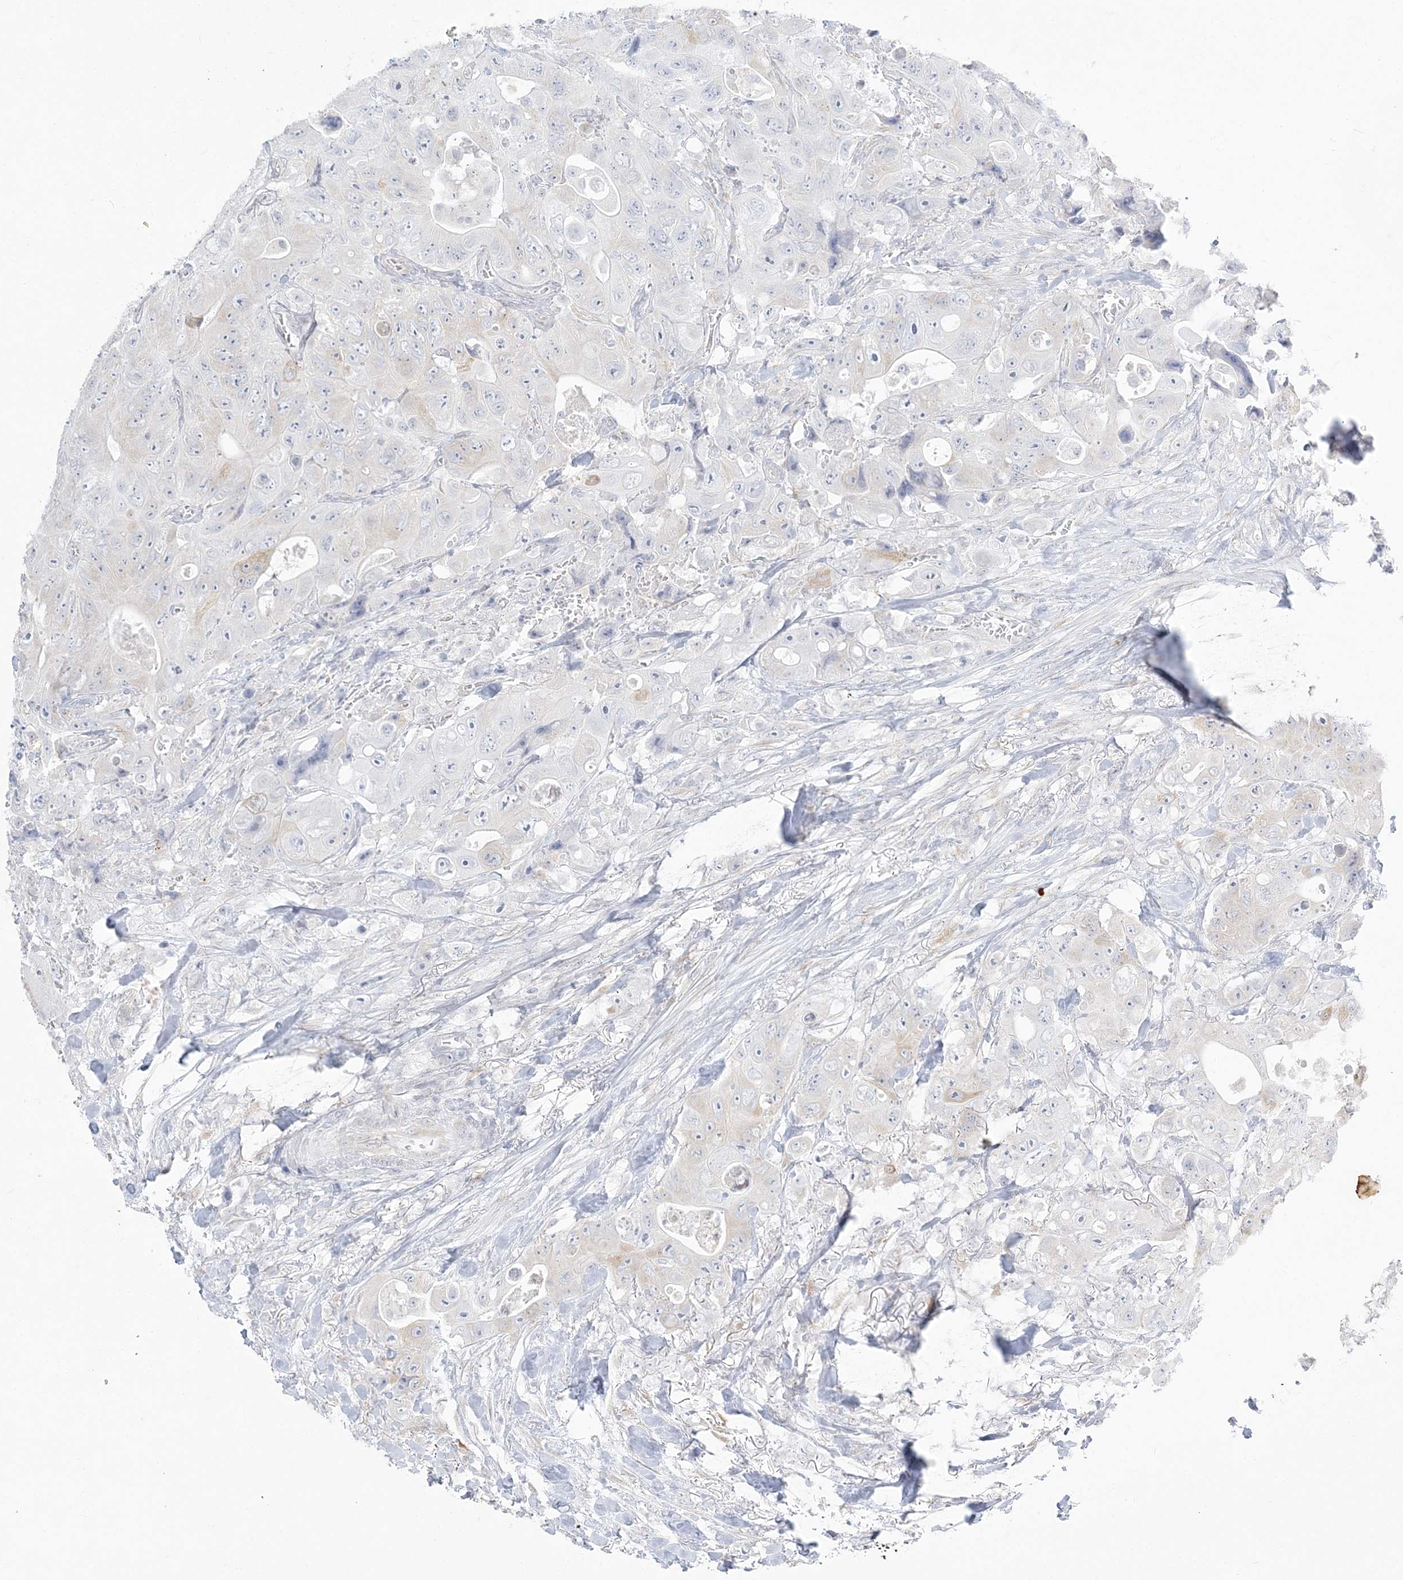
{"staining": {"intensity": "negative", "quantity": "none", "location": "none"}, "tissue": "colorectal cancer", "cell_type": "Tumor cells", "image_type": "cancer", "snomed": [{"axis": "morphology", "description": "Adenocarcinoma, NOS"}, {"axis": "topography", "description": "Colon"}], "caption": "Immunohistochemistry micrograph of colorectal cancer (adenocarcinoma) stained for a protein (brown), which exhibits no staining in tumor cells.", "gene": "ZC3H6", "patient": {"sex": "female", "age": 46}}